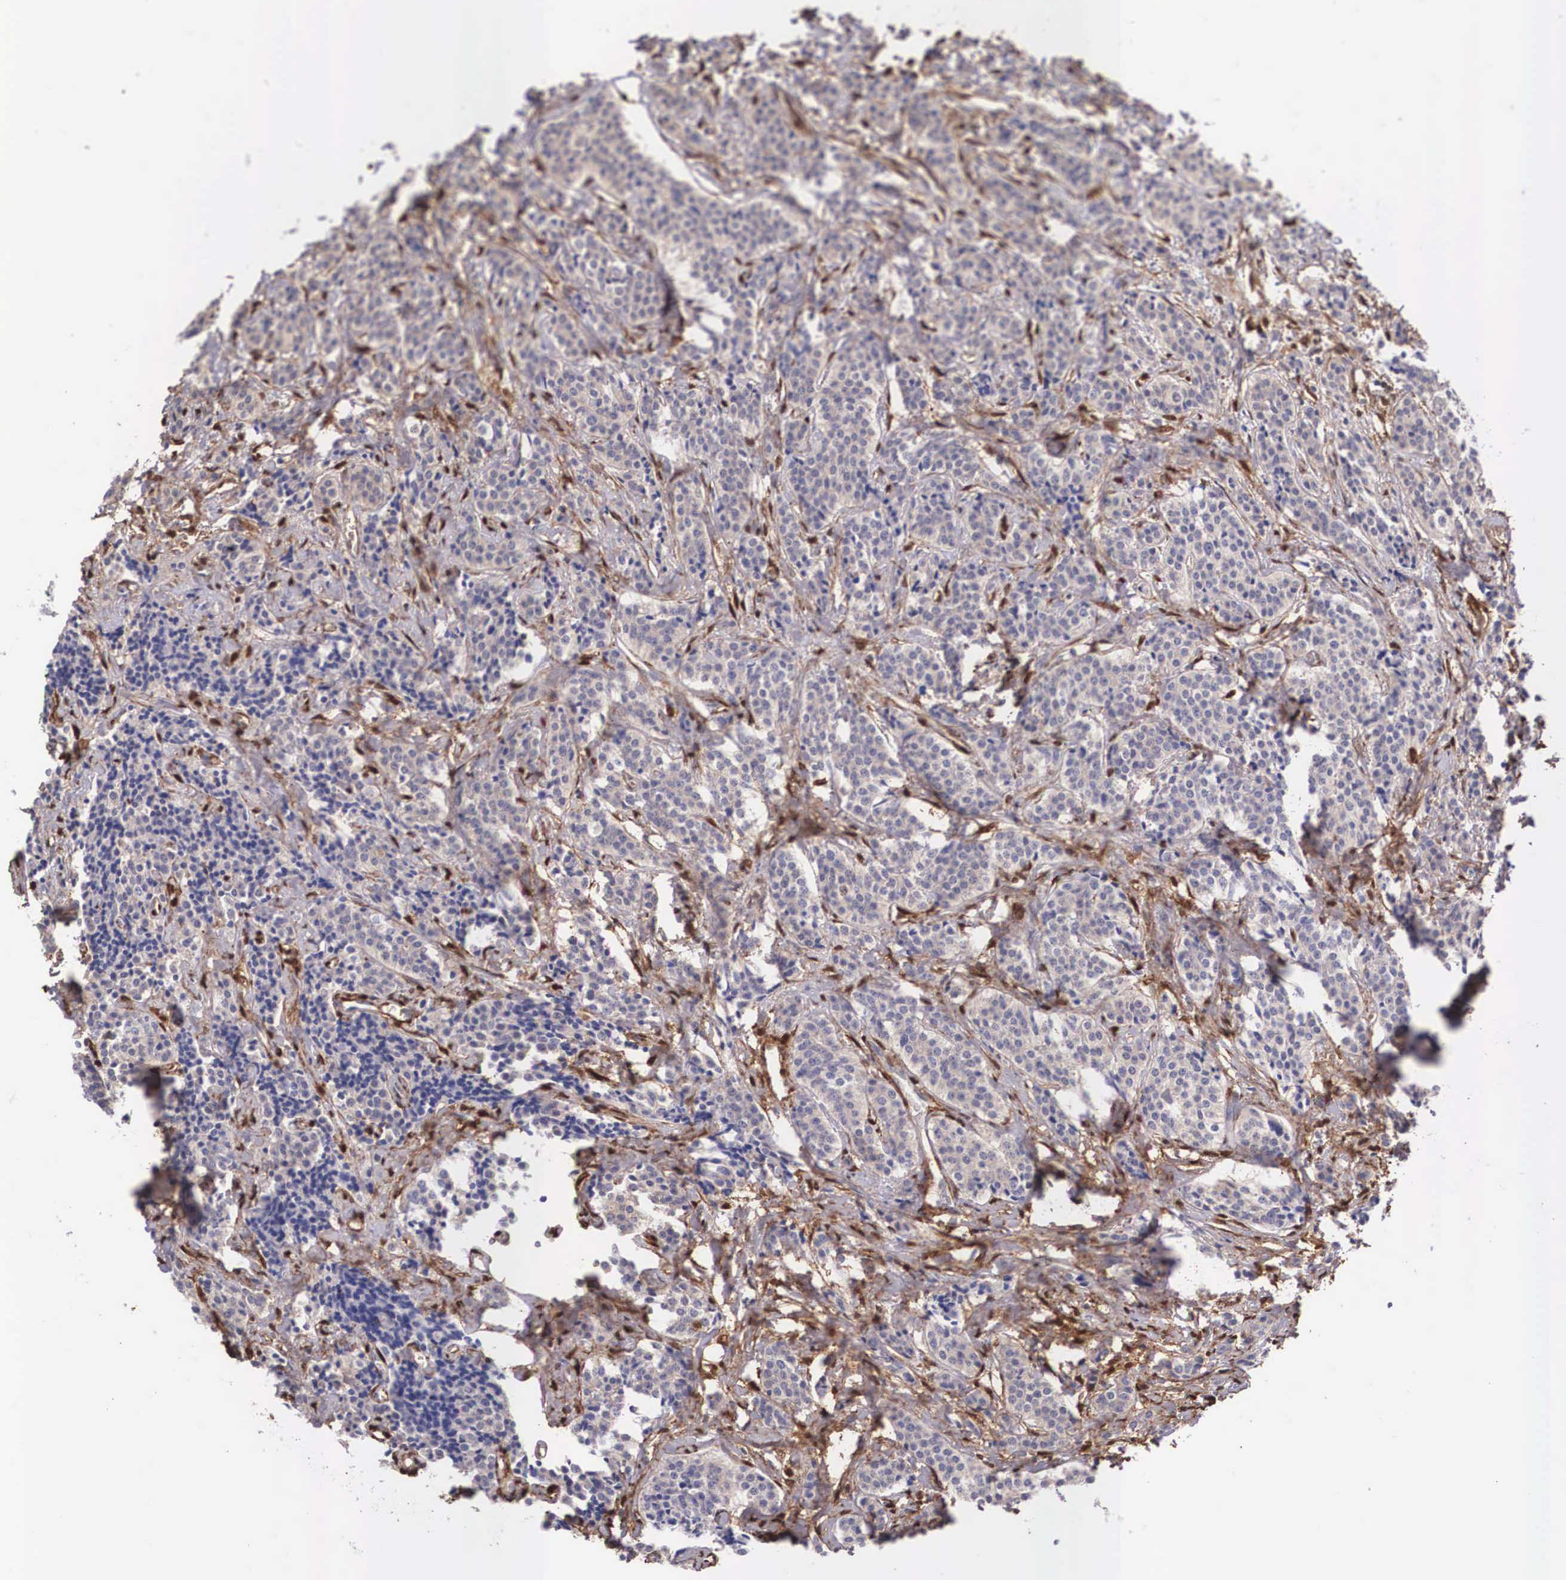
{"staining": {"intensity": "negative", "quantity": "none", "location": "none"}, "tissue": "carcinoid", "cell_type": "Tumor cells", "image_type": "cancer", "snomed": [{"axis": "morphology", "description": "Carcinoid, malignant, NOS"}, {"axis": "topography", "description": "Small intestine"}], "caption": "Immunohistochemical staining of carcinoid exhibits no significant staining in tumor cells.", "gene": "LGALS1", "patient": {"sex": "male", "age": 63}}